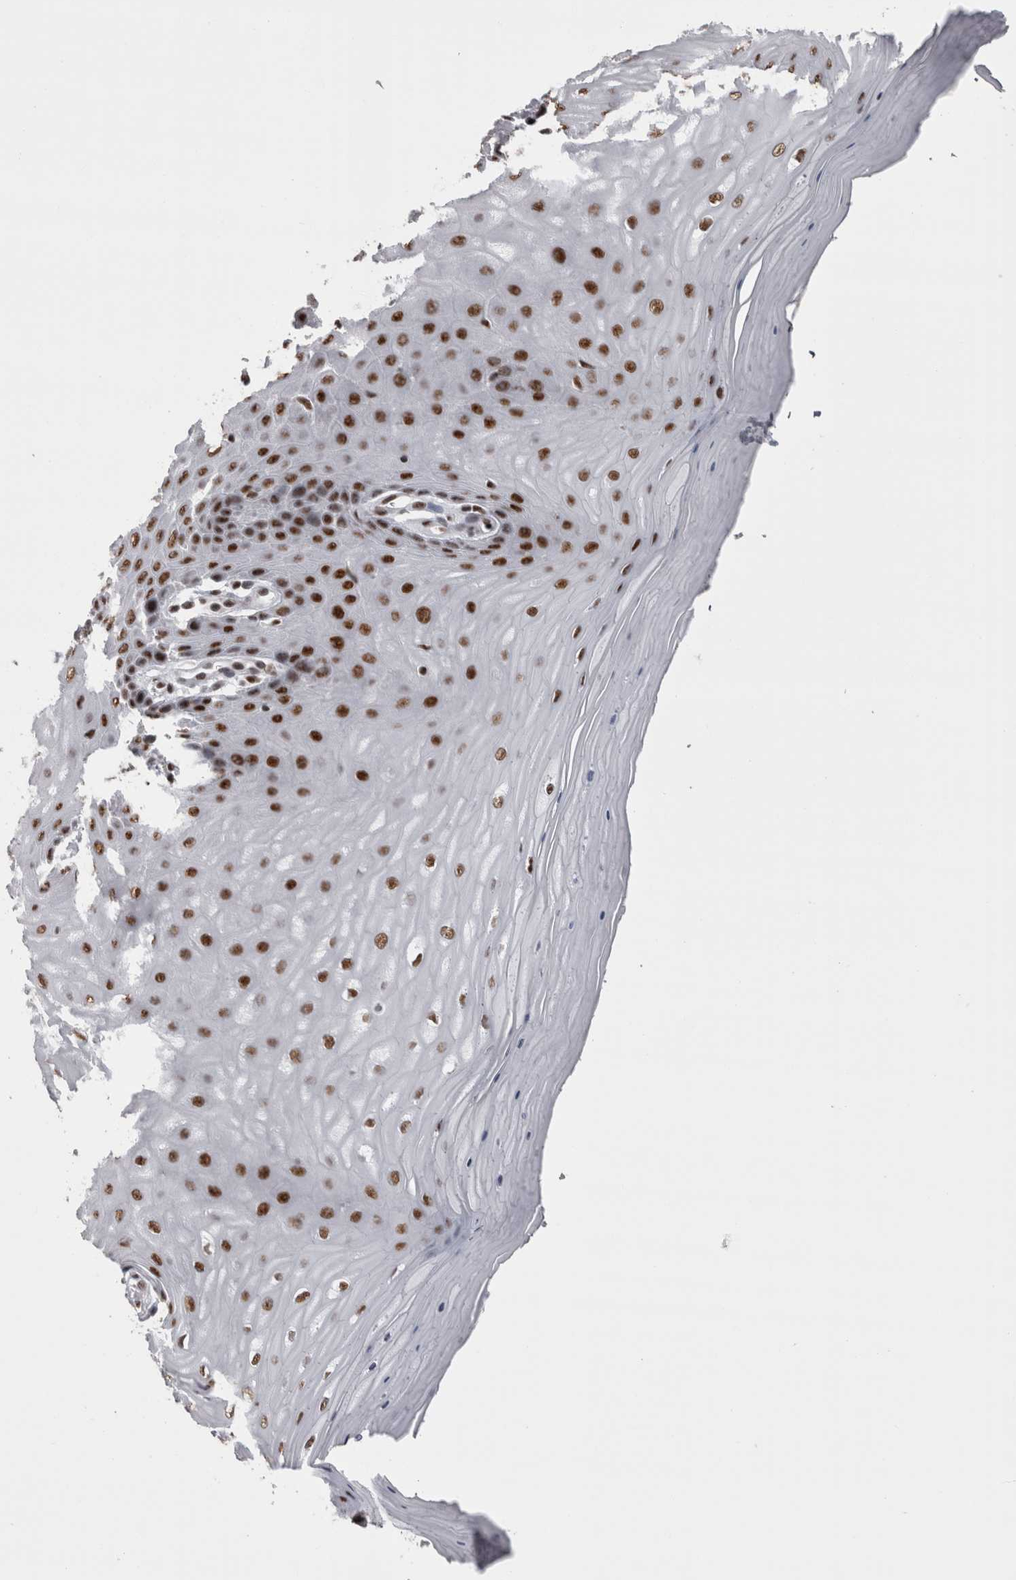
{"staining": {"intensity": "strong", "quantity": ">75%", "location": "nuclear"}, "tissue": "cervix", "cell_type": "Glandular cells", "image_type": "normal", "snomed": [{"axis": "morphology", "description": "Normal tissue, NOS"}, {"axis": "topography", "description": "Cervix"}], "caption": "Immunohistochemical staining of normal cervix reveals >75% levels of strong nuclear protein positivity in approximately >75% of glandular cells.", "gene": "SNRNP40", "patient": {"sex": "female", "age": 55}}